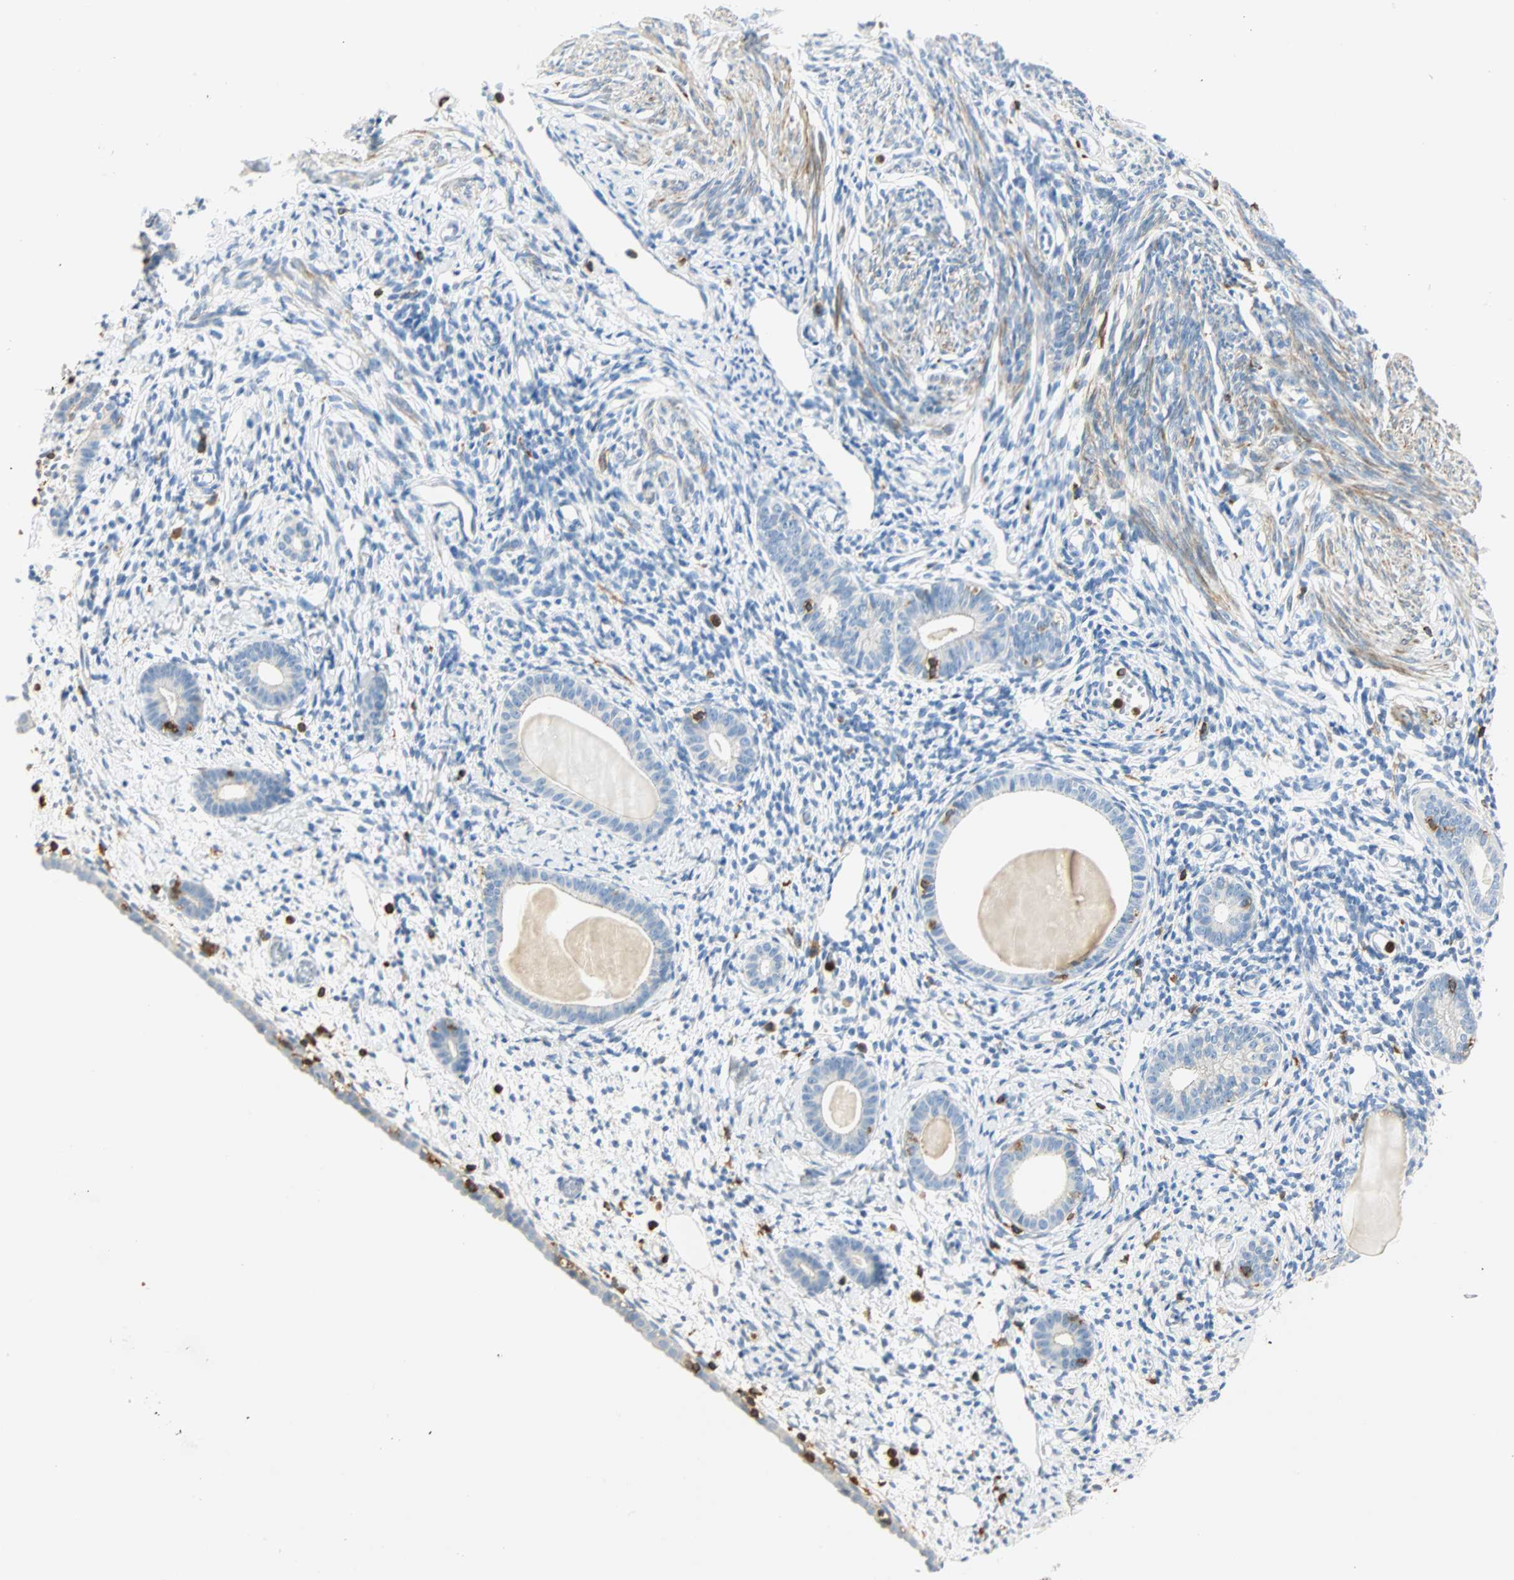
{"staining": {"intensity": "weak", "quantity": "<25%", "location": "cytoplasmic/membranous"}, "tissue": "endometrium", "cell_type": "Cells in endometrial stroma", "image_type": "normal", "snomed": [{"axis": "morphology", "description": "Normal tissue, NOS"}, {"axis": "topography", "description": "Endometrium"}], "caption": "DAB immunohistochemical staining of unremarkable endometrium displays no significant positivity in cells in endometrial stroma.", "gene": "FMNL1", "patient": {"sex": "female", "age": 71}}